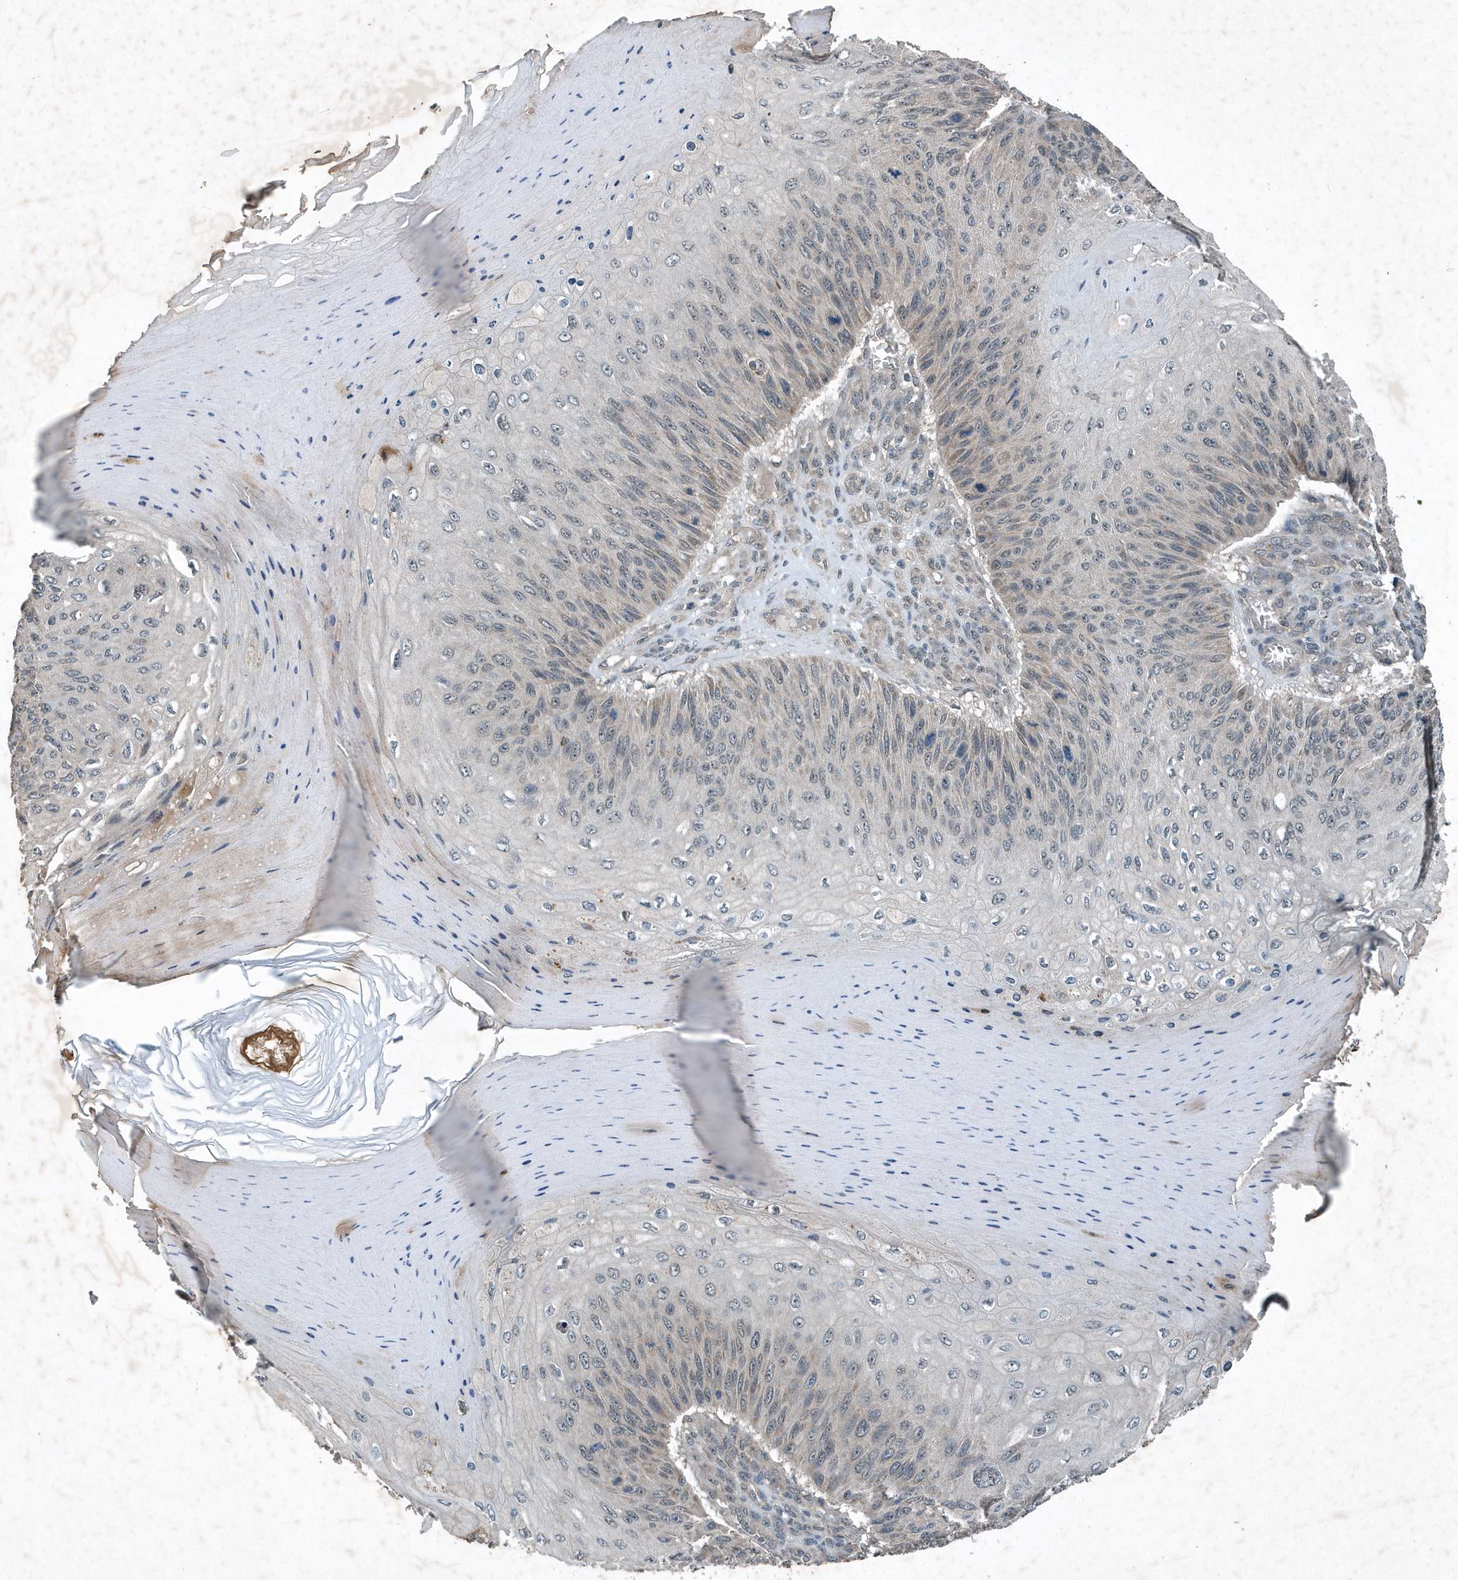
{"staining": {"intensity": "negative", "quantity": "none", "location": "none"}, "tissue": "skin cancer", "cell_type": "Tumor cells", "image_type": "cancer", "snomed": [{"axis": "morphology", "description": "Squamous cell carcinoma, NOS"}, {"axis": "topography", "description": "Skin"}], "caption": "Protein analysis of skin cancer shows no significant positivity in tumor cells. The staining was performed using DAB to visualize the protein expression in brown, while the nuclei were stained in blue with hematoxylin (Magnification: 20x).", "gene": "SCFD2", "patient": {"sex": "female", "age": 88}}